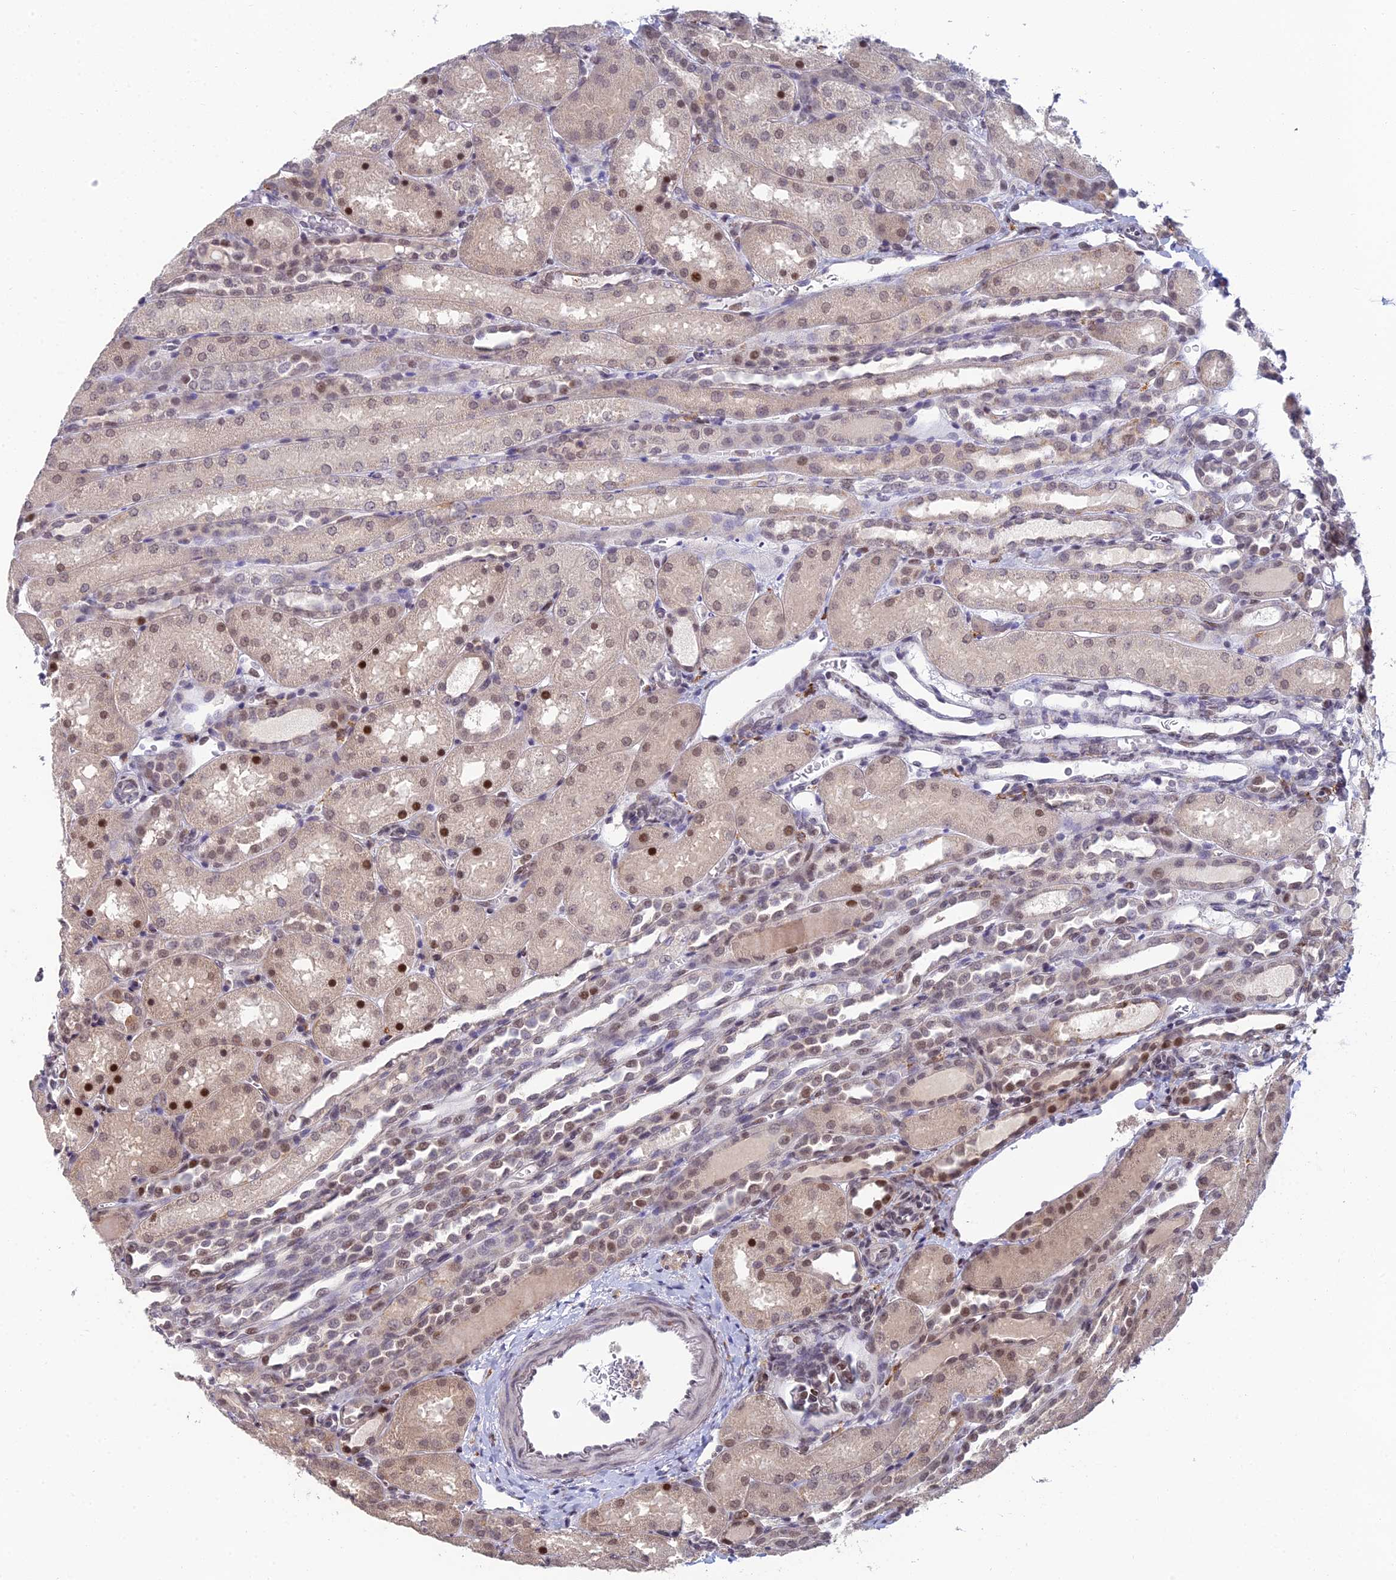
{"staining": {"intensity": "moderate", "quantity": "25%-75%", "location": "nuclear"}, "tissue": "kidney", "cell_type": "Cells in glomeruli", "image_type": "normal", "snomed": [{"axis": "morphology", "description": "Normal tissue, NOS"}, {"axis": "topography", "description": "Kidney"}], "caption": "The immunohistochemical stain highlights moderate nuclear expression in cells in glomeruli of normal kidney.", "gene": "ABHD17A", "patient": {"sex": "male", "age": 1}}